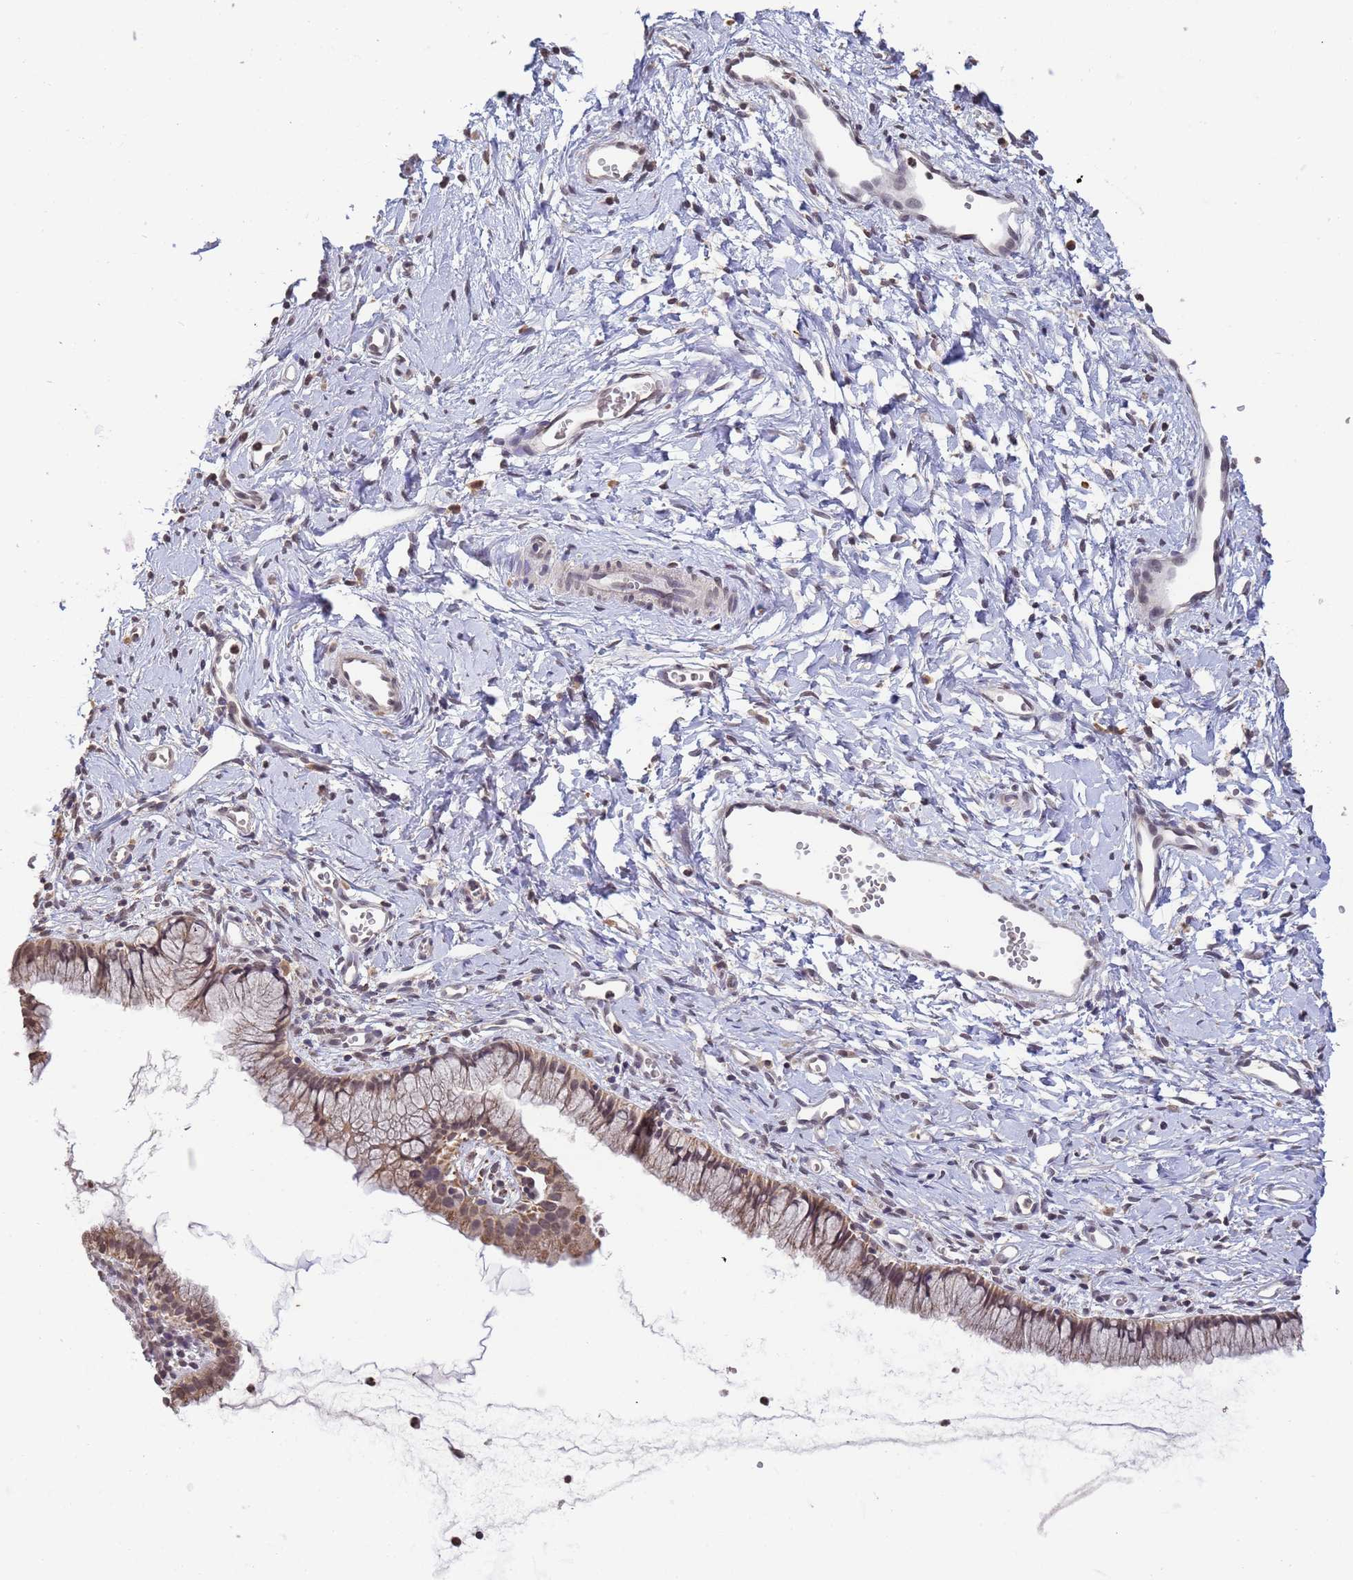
{"staining": {"intensity": "moderate", "quantity": ">75%", "location": "cytoplasmic/membranous"}, "tissue": "cervix", "cell_type": "Glandular cells", "image_type": "normal", "snomed": [{"axis": "morphology", "description": "Normal tissue, NOS"}, {"axis": "topography", "description": "Cervix"}], "caption": "A high-resolution histopathology image shows immunohistochemistry staining of normal cervix, which exhibits moderate cytoplasmic/membranous positivity in approximately >75% of glandular cells. (Brightfield microscopy of DAB IHC at high magnification).", "gene": "MYL7", "patient": {"sex": "female", "age": 40}}